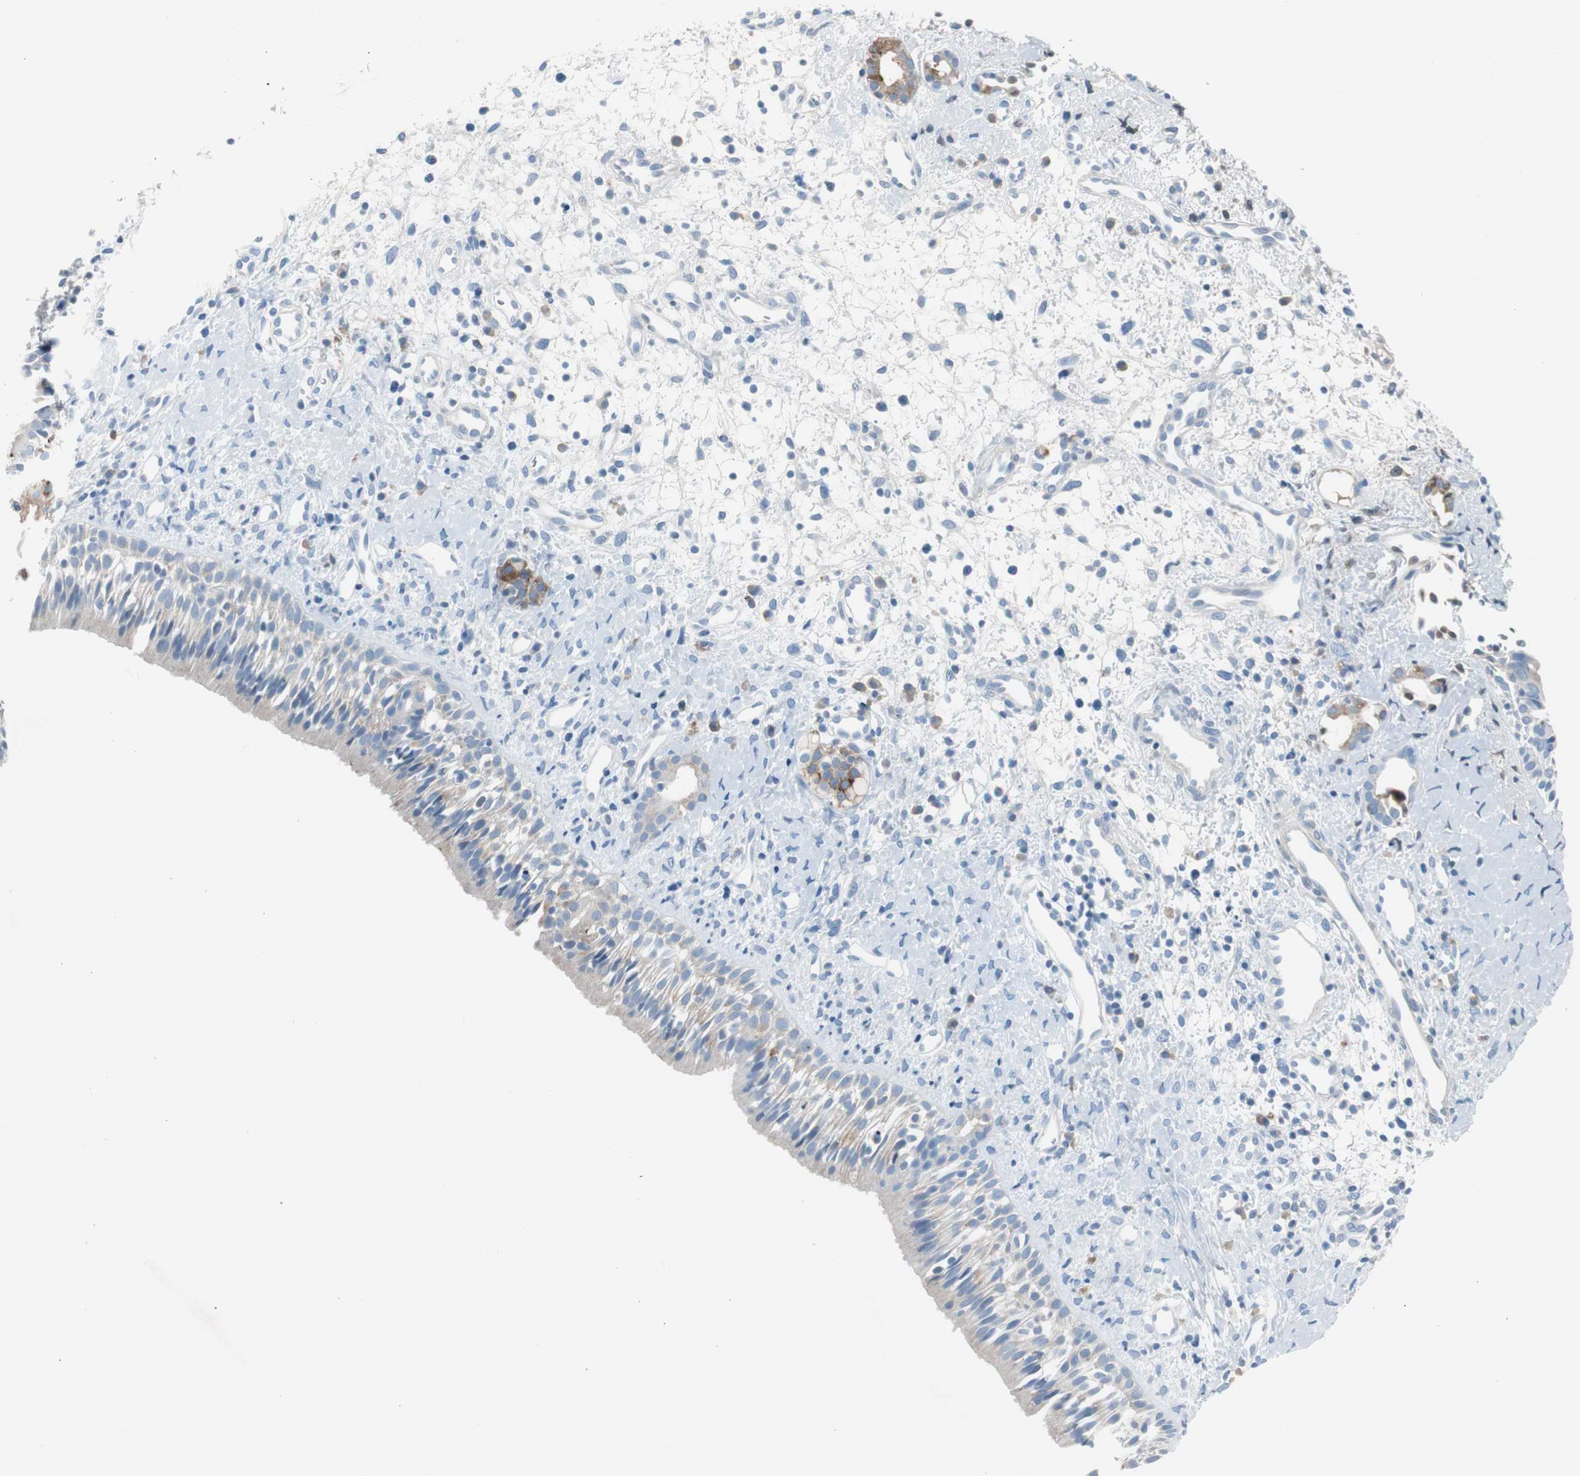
{"staining": {"intensity": "weak", "quantity": "<25%", "location": "cytoplasmic/membranous"}, "tissue": "nasopharynx", "cell_type": "Respiratory epithelial cells", "image_type": "normal", "snomed": [{"axis": "morphology", "description": "Normal tissue, NOS"}, {"axis": "topography", "description": "Nasopharynx"}], "caption": "Protein analysis of benign nasopharynx displays no significant staining in respiratory epithelial cells.", "gene": "SERPINF1", "patient": {"sex": "male", "age": 22}}